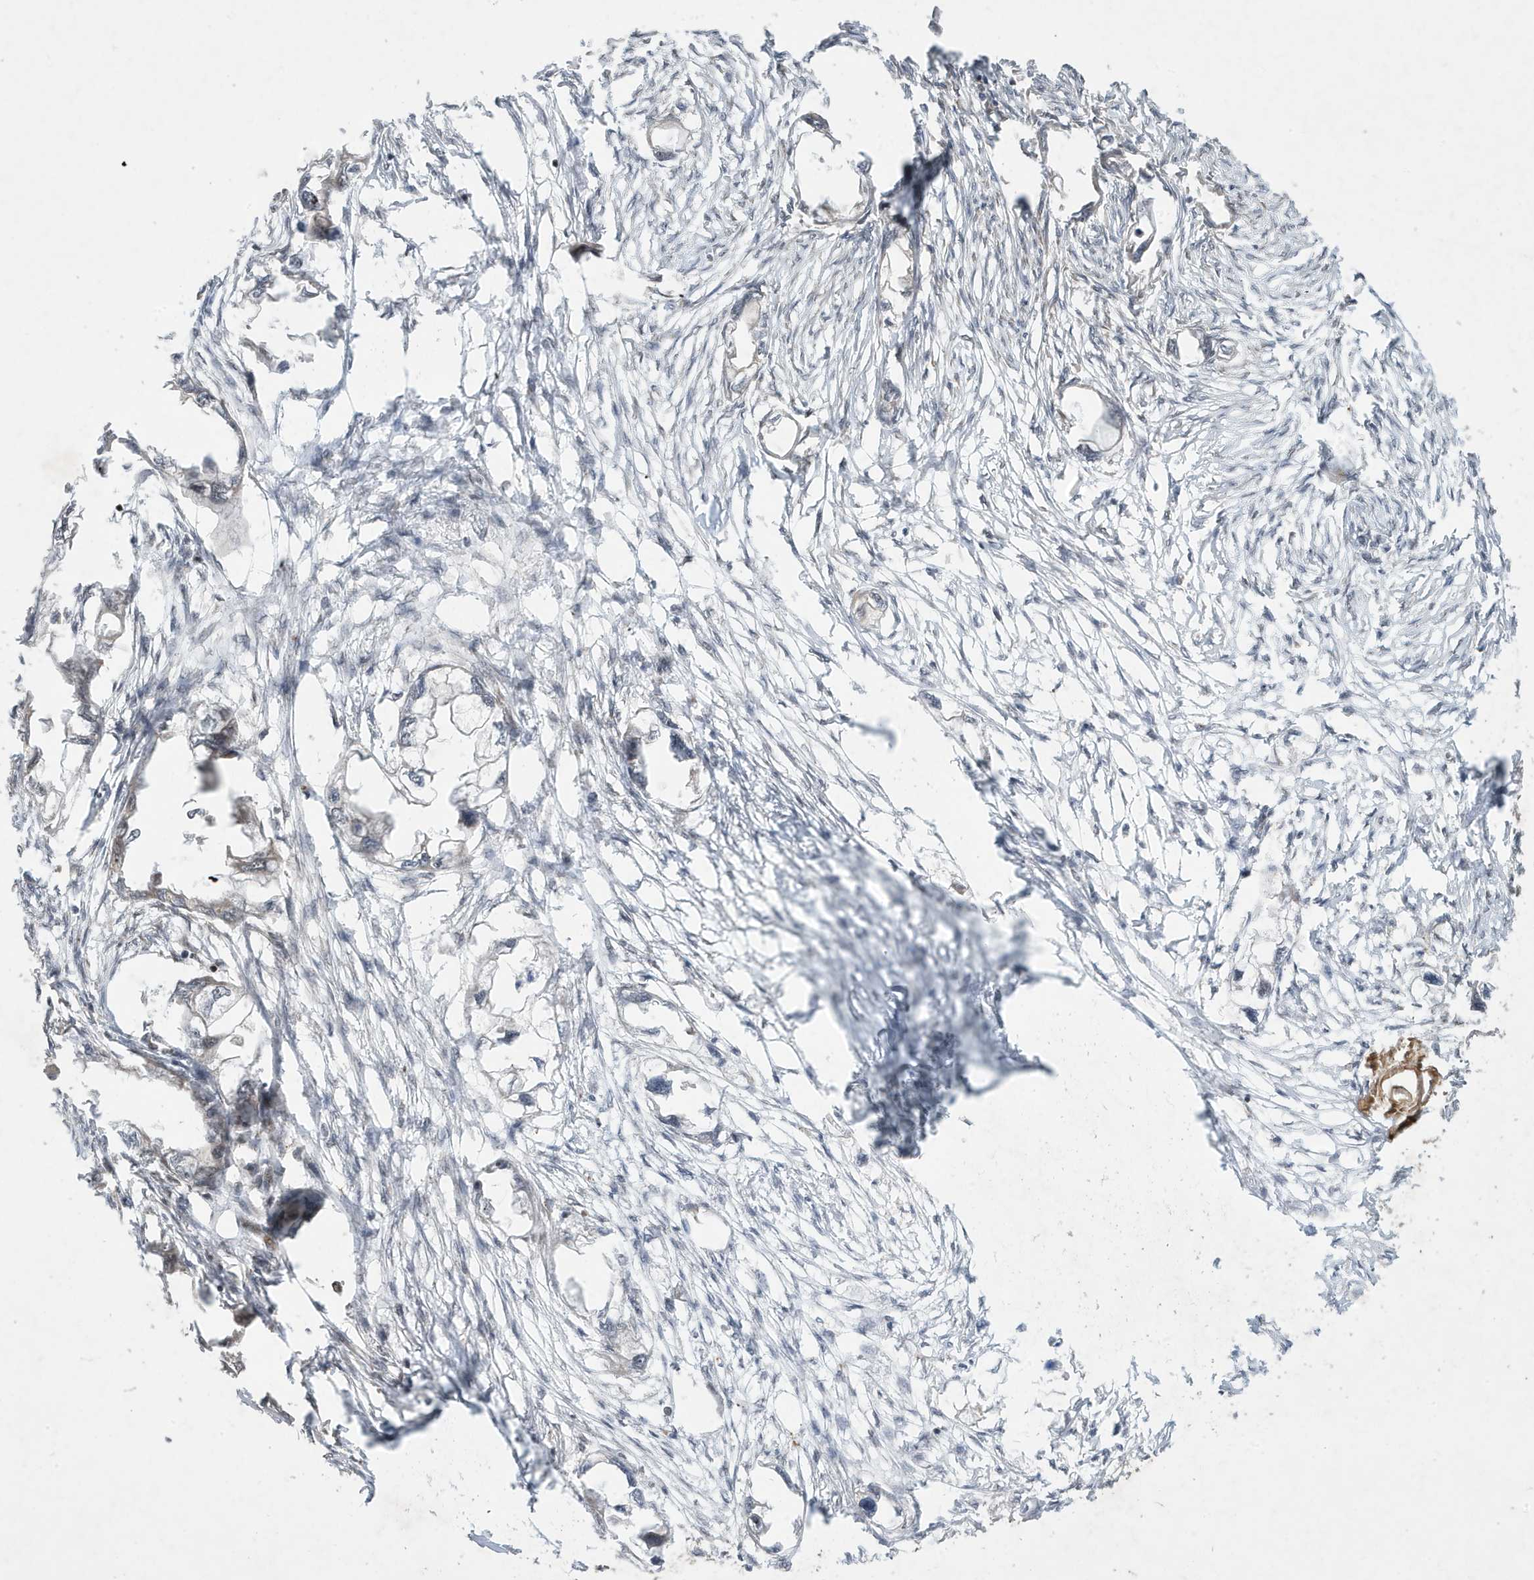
{"staining": {"intensity": "negative", "quantity": "none", "location": "none"}, "tissue": "endometrial cancer", "cell_type": "Tumor cells", "image_type": "cancer", "snomed": [{"axis": "morphology", "description": "Adenocarcinoma, NOS"}, {"axis": "morphology", "description": "Adenocarcinoma, metastatic, NOS"}, {"axis": "topography", "description": "Adipose tissue"}, {"axis": "topography", "description": "Endometrium"}], "caption": "Tumor cells show no significant positivity in endometrial adenocarcinoma.", "gene": "FAM9B", "patient": {"sex": "female", "age": 67}}